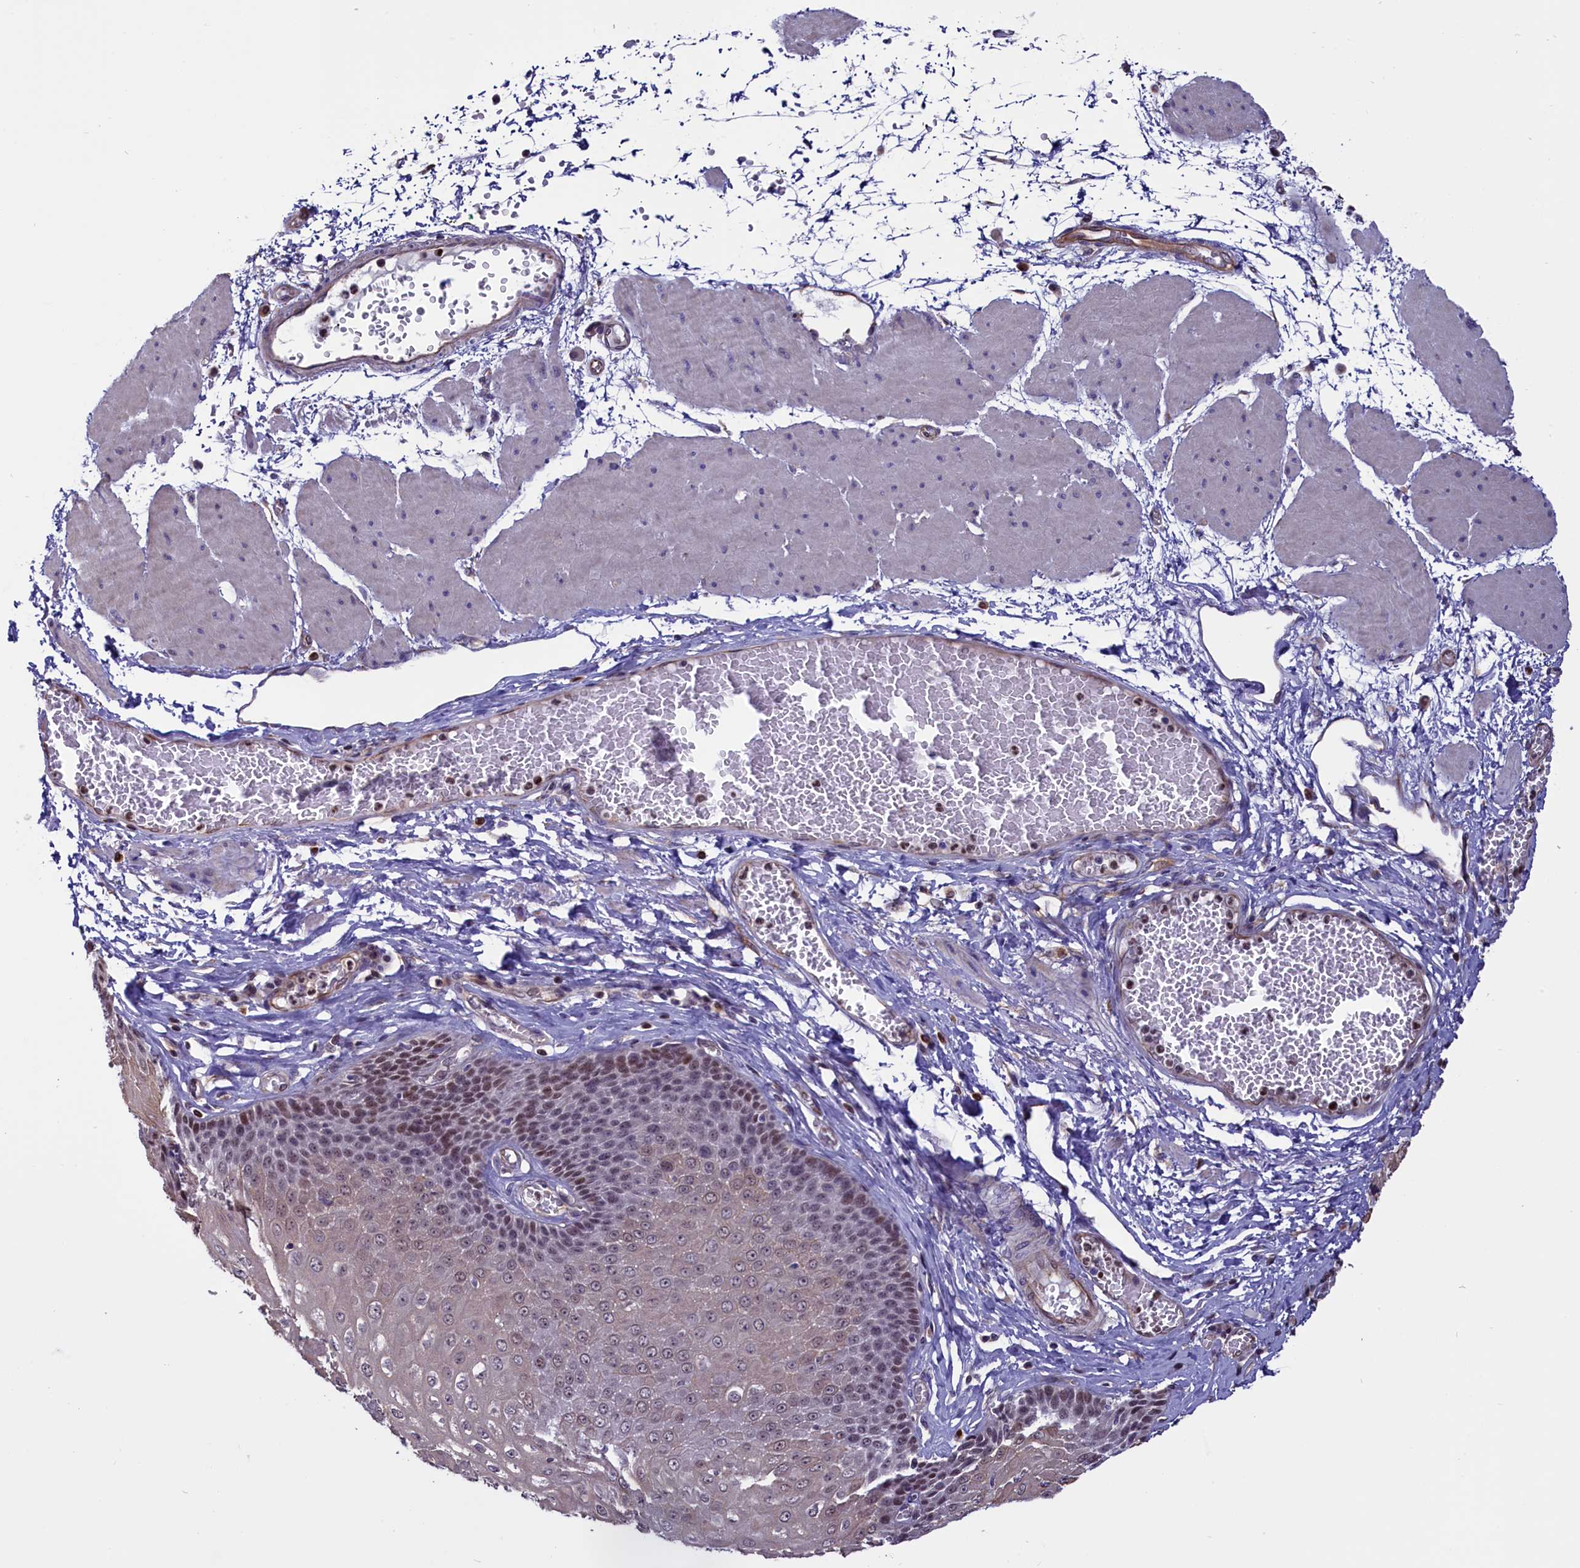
{"staining": {"intensity": "moderate", "quantity": "<25%", "location": "nuclear"}, "tissue": "esophagus", "cell_type": "Squamous epithelial cells", "image_type": "normal", "snomed": [{"axis": "morphology", "description": "Normal tissue, NOS"}, {"axis": "topography", "description": "Esophagus"}], "caption": "This is a micrograph of immunohistochemistry staining of benign esophagus, which shows moderate positivity in the nuclear of squamous epithelial cells.", "gene": "PDILT", "patient": {"sex": "male", "age": 60}}